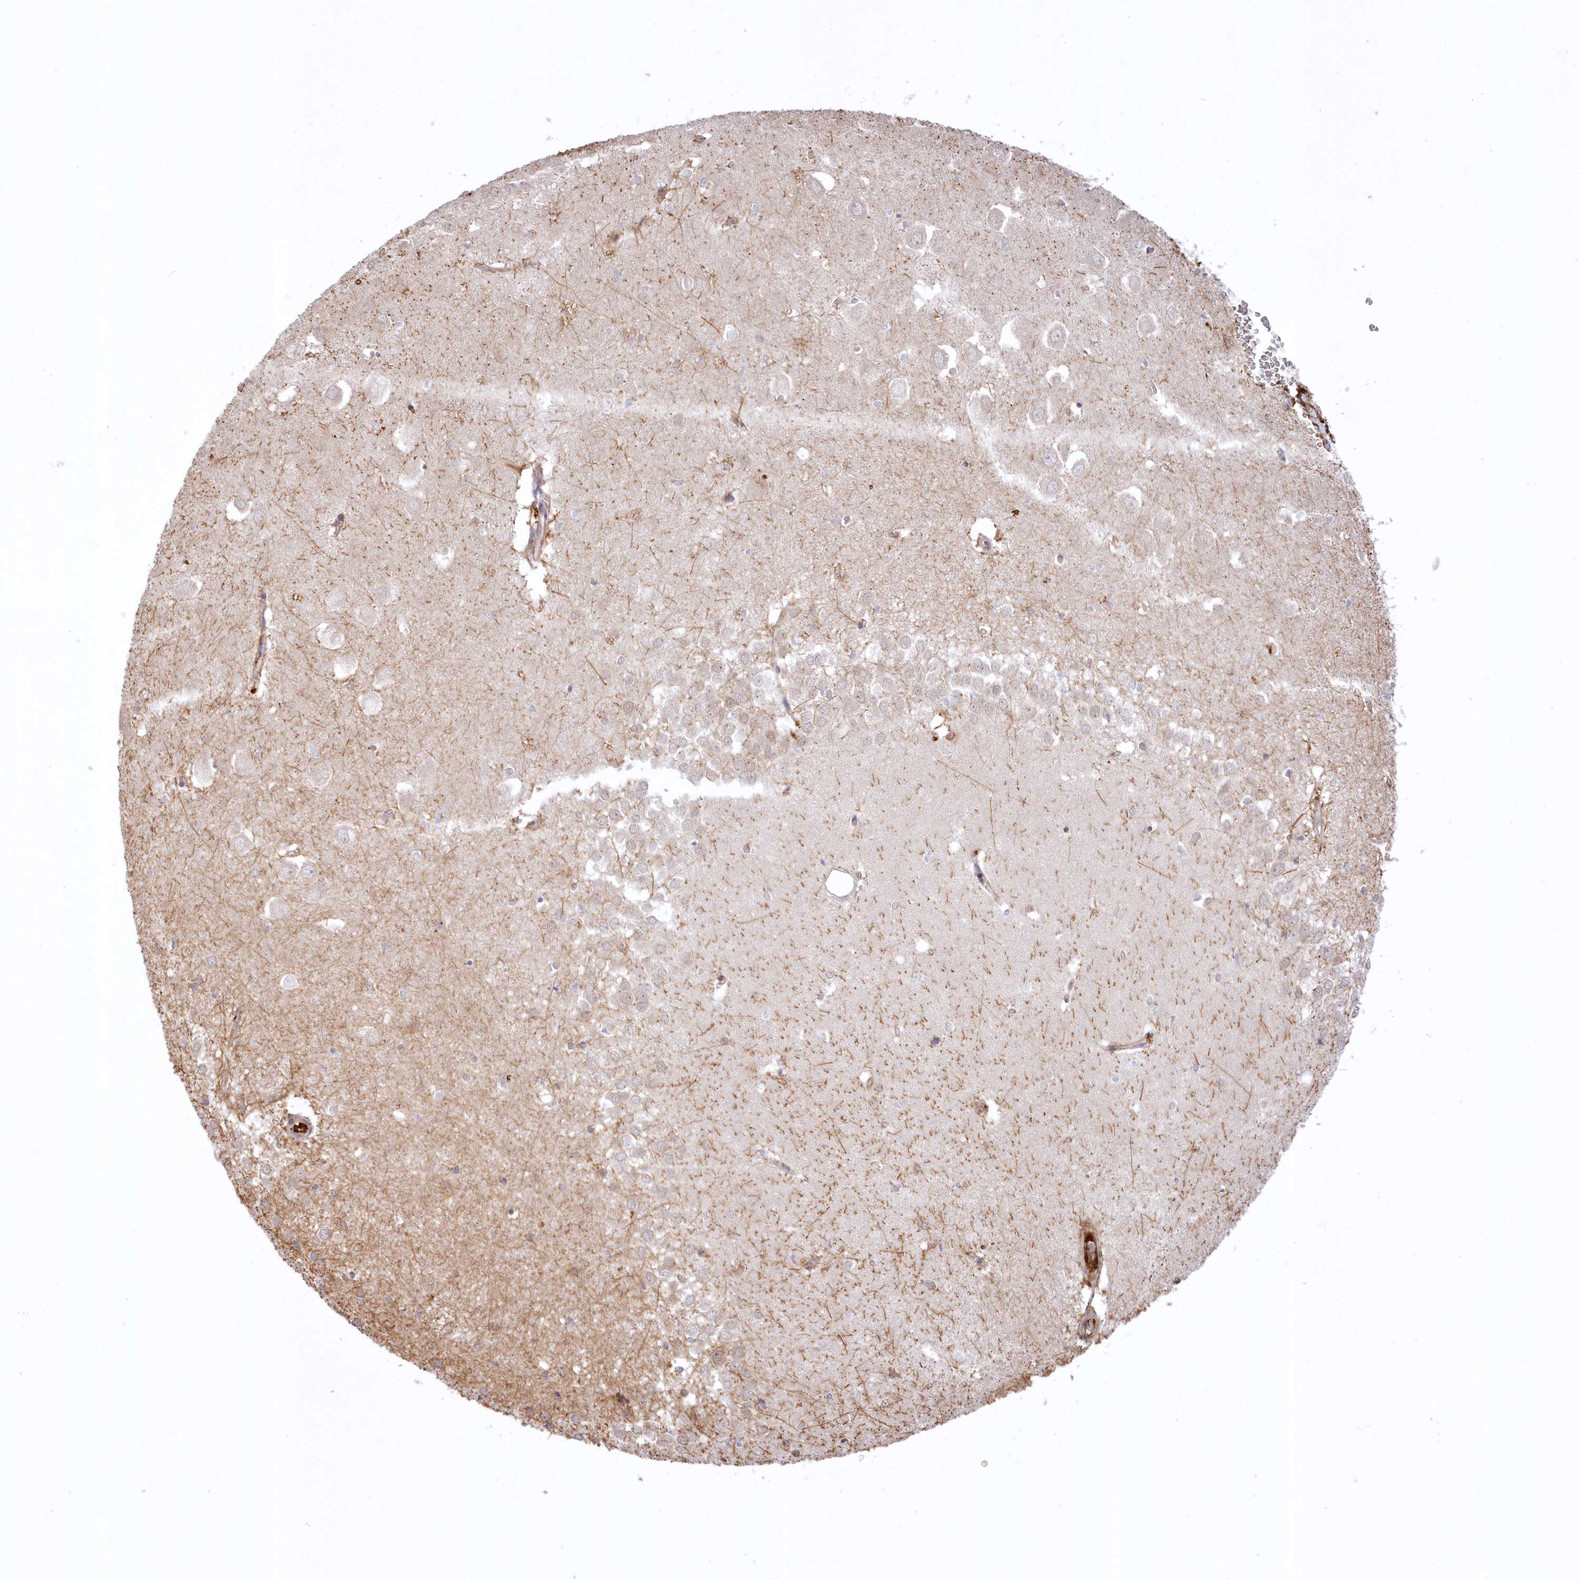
{"staining": {"intensity": "weak", "quantity": "<25%", "location": "cytoplasmic/membranous"}, "tissue": "hippocampus", "cell_type": "Glial cells", "image_type": "normal", "snomed": [{"axis": "morphology", "description": "Normal tissue, NOS"}, {"axis": "topography", "description": "Hippocampus"}], "caption": "IHC of unremarkable hippocampus shows no staining in glial cells.", "gene": "WBP1L", "patient": {"sex": "female", "age": 64}}